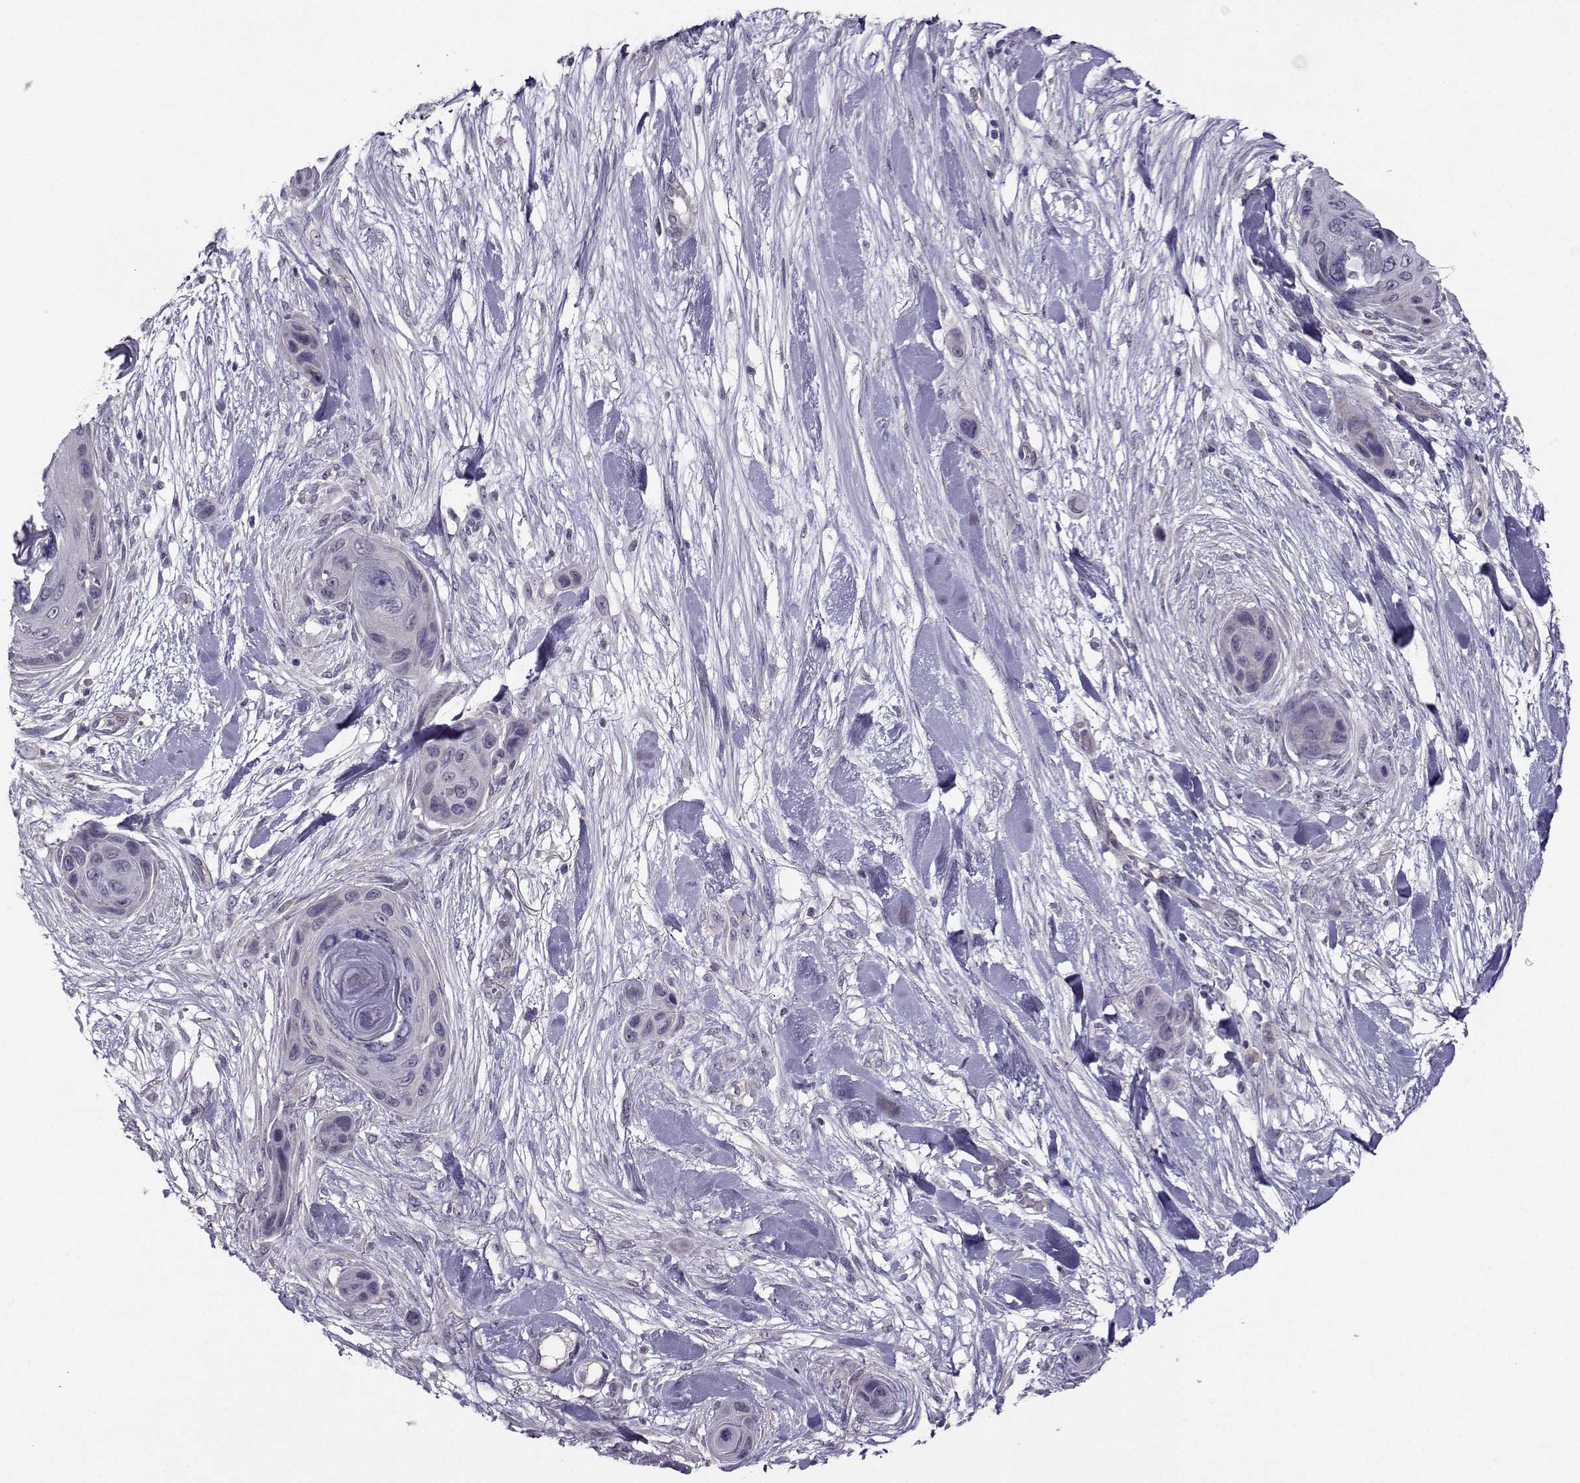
{"staining": {"intensity": "negative", "quantity": "none", "location": "none"}, "tissue": "skin cancer", "cell_type": "Tumor cells", "image_type": "cancer", "snomed": [{"axis": "morphology", "description": "Squamous cell carcinoma, NOS"}, {"axis": "topography", "description": "Skin"}], "caption": "An IHC micrograph of squamous cell carcinoma (skin) is shown. There is no staining in tumor cells of squamous cell carcinoma (skin).", "gene": "DDX20", "patient": {"sex": "male", "age": 82}}